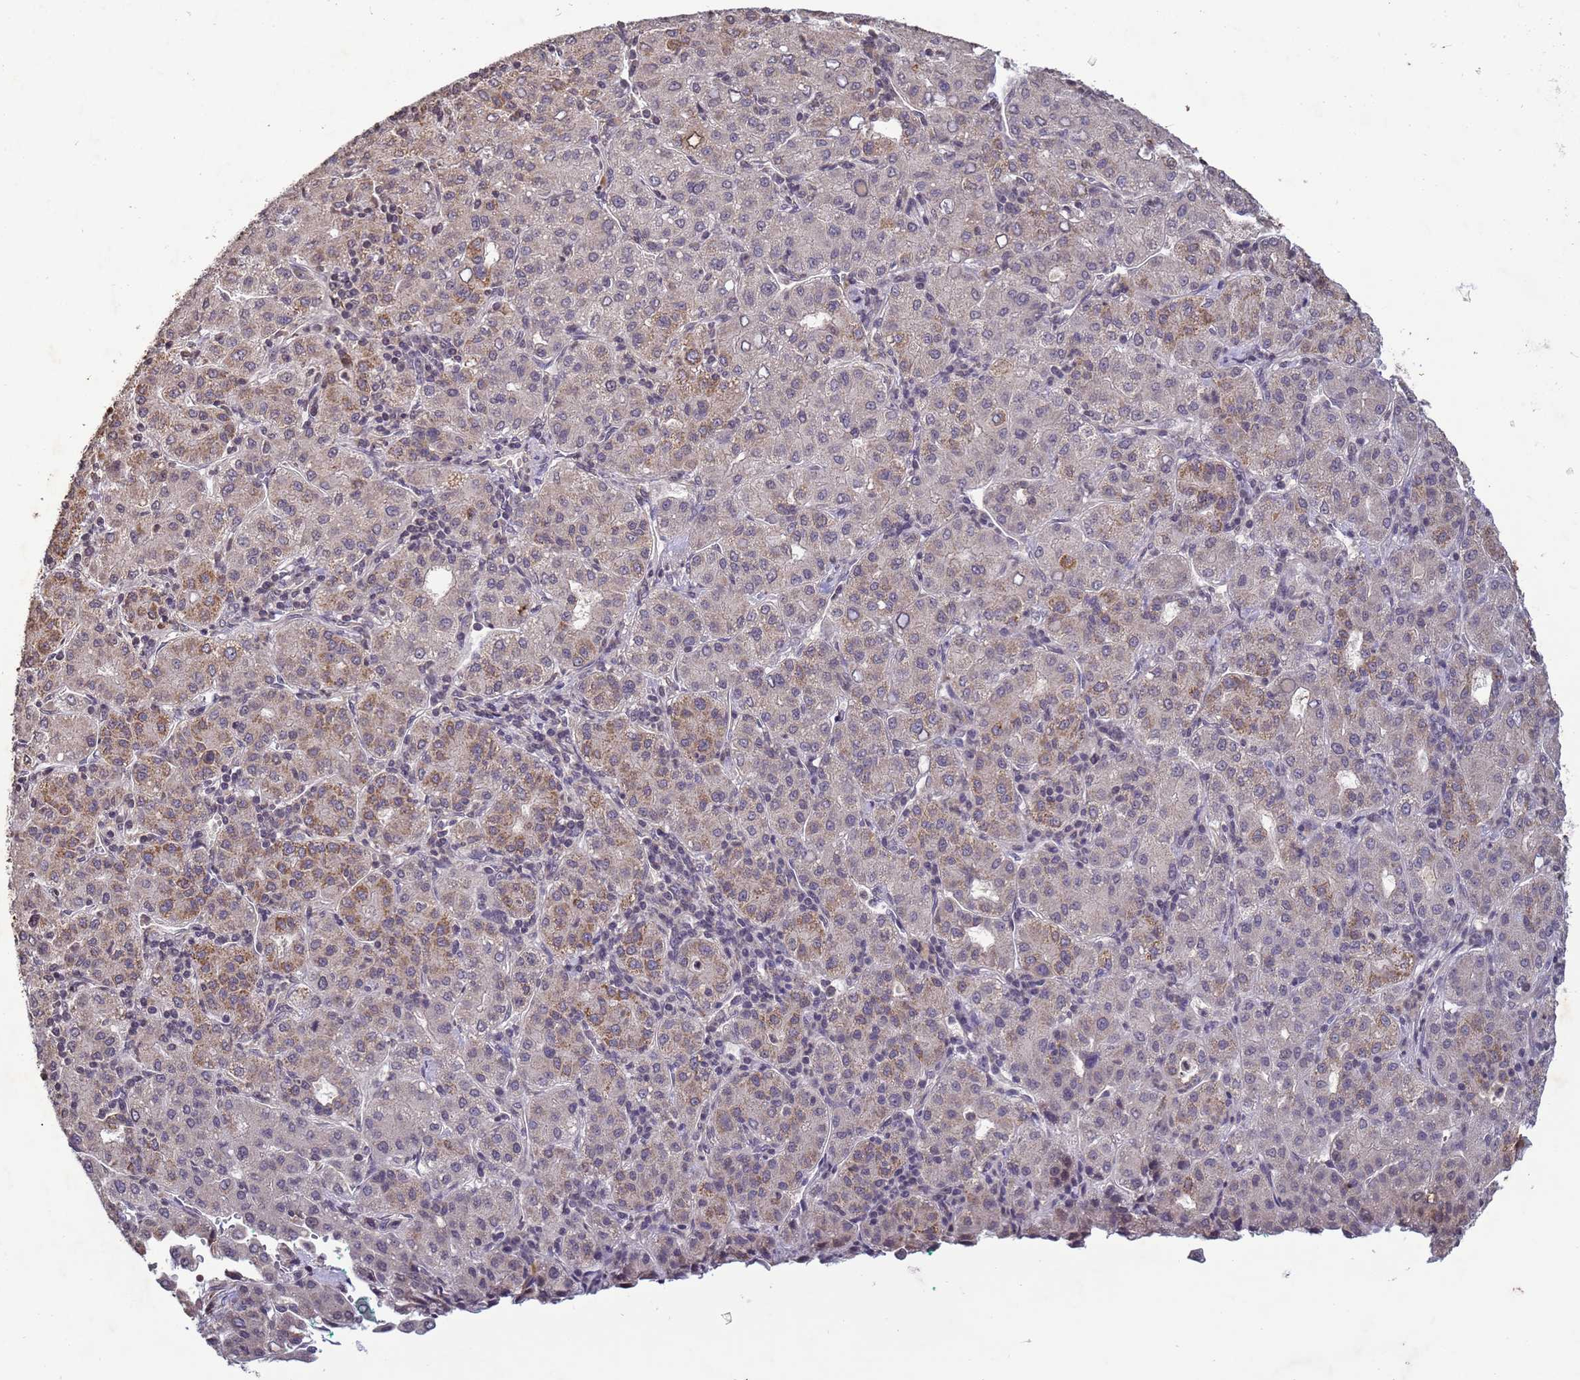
{"staining": {"intensity": "moderate", "quantity": "<25%", "location": "cytoplasmic/membranous"}, "tissue": "liver cancer", "cell_type": "Tumor cells", "image_type": "cancer", "snomed": [{"axis": "morphology", "description": "Carcinoma, Hepatocellular, NOS"}, {"axis": "topography", "description": "Liver"}], "caption": "Human hepatocellular carcinoma (liver) stained for a protein (brown) reveals moderate cytoplasmic/membranous positive positivity in about <25% of tumor cells.", "gene": "MYL7", "patient": {"sex": "male", "age": 65}}